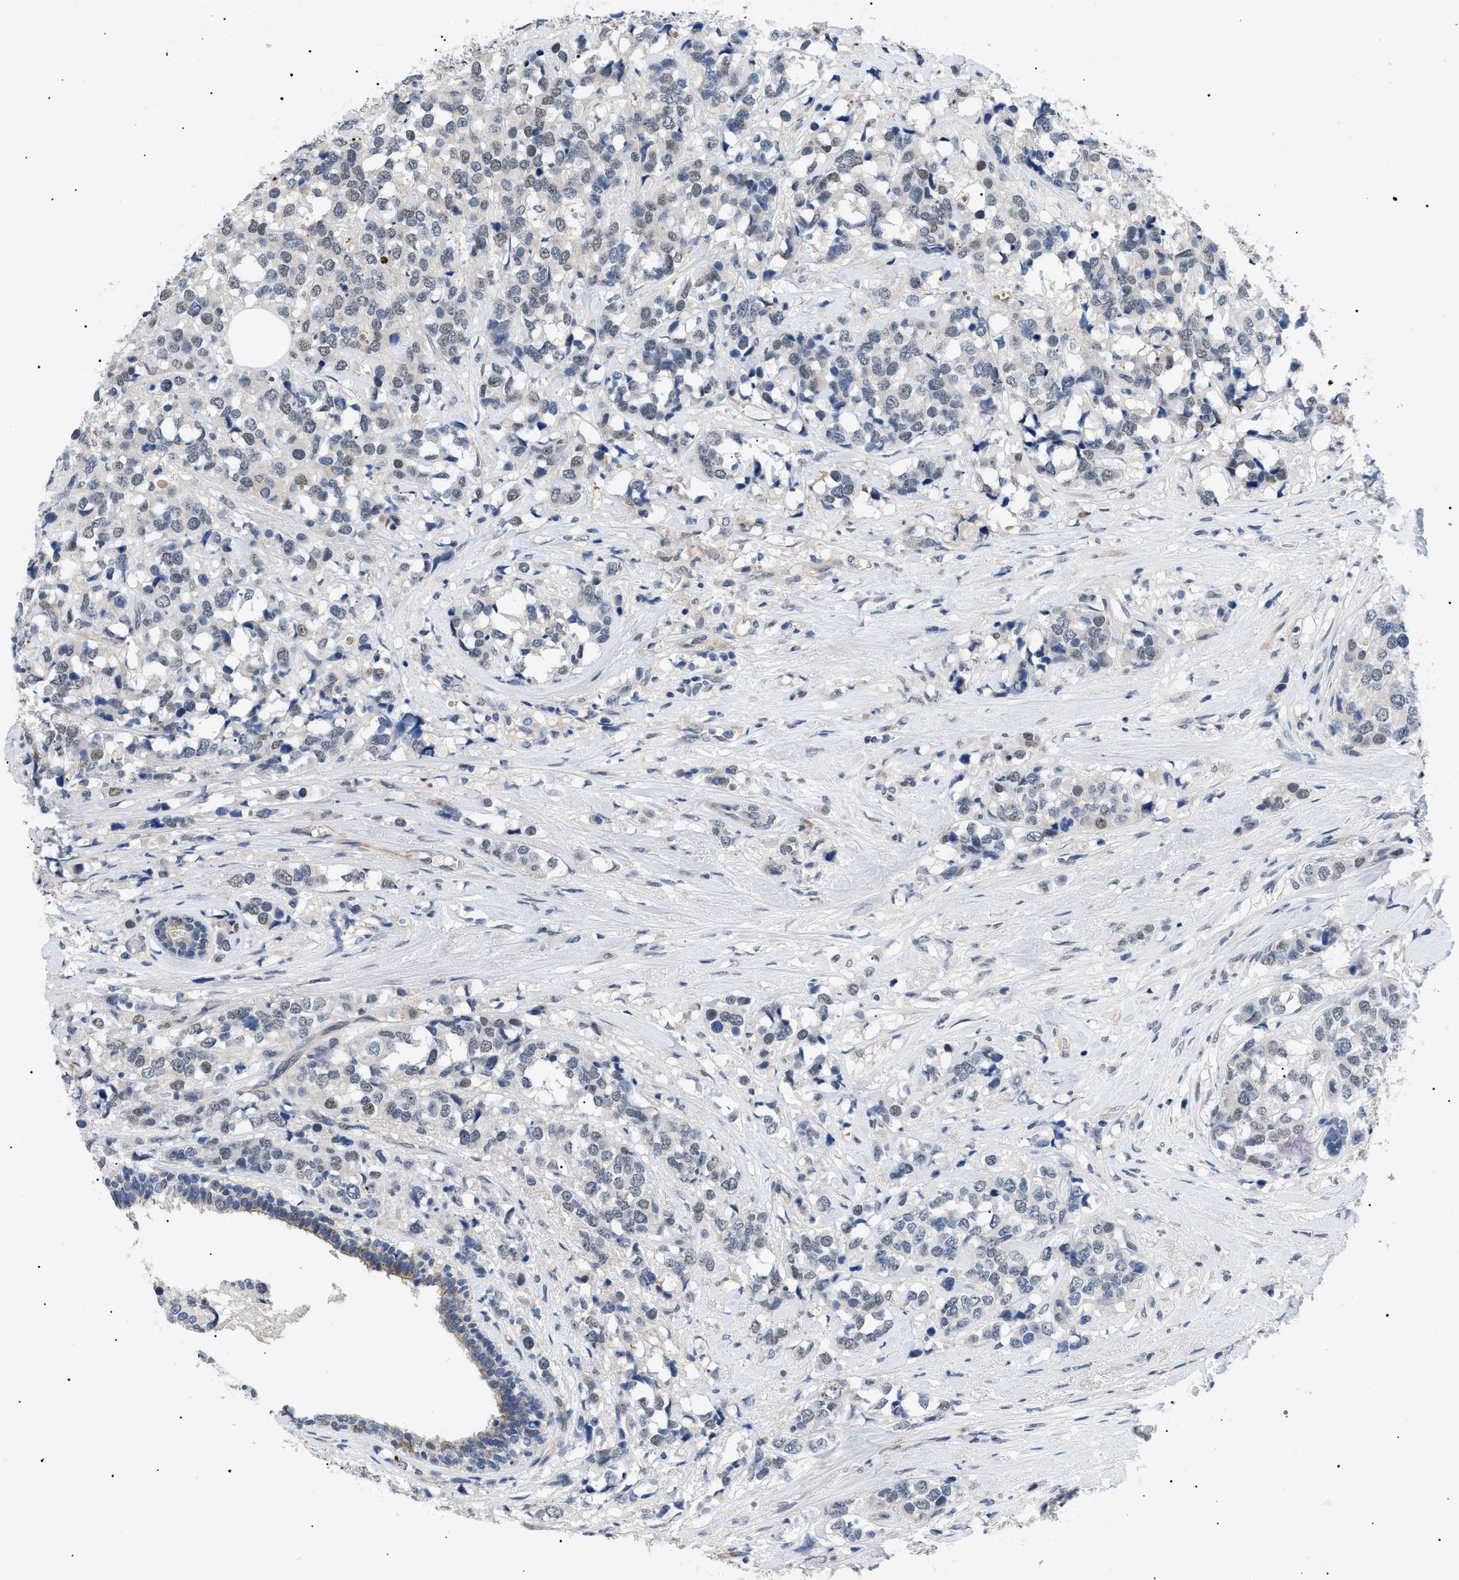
{"staining": {"intensity": "weak", "quantity": "25%-75%", "location": "nuclear"}, "tissue": "breast cancer", "cell_type": "Tumor cells", "image_type": "cancer", "snomed": [{"axis": "morphology", "description": "Lobular carcinoma"}, {"axis": "topography", "description": "Breast"}], "caption": "Weak nuclear protein staining is present in about 25%-75% of tumor cells in breast cancer (lobular carcinoma).", "gene": "CRCP", "patient": {"sex": "female", "age": 59}}